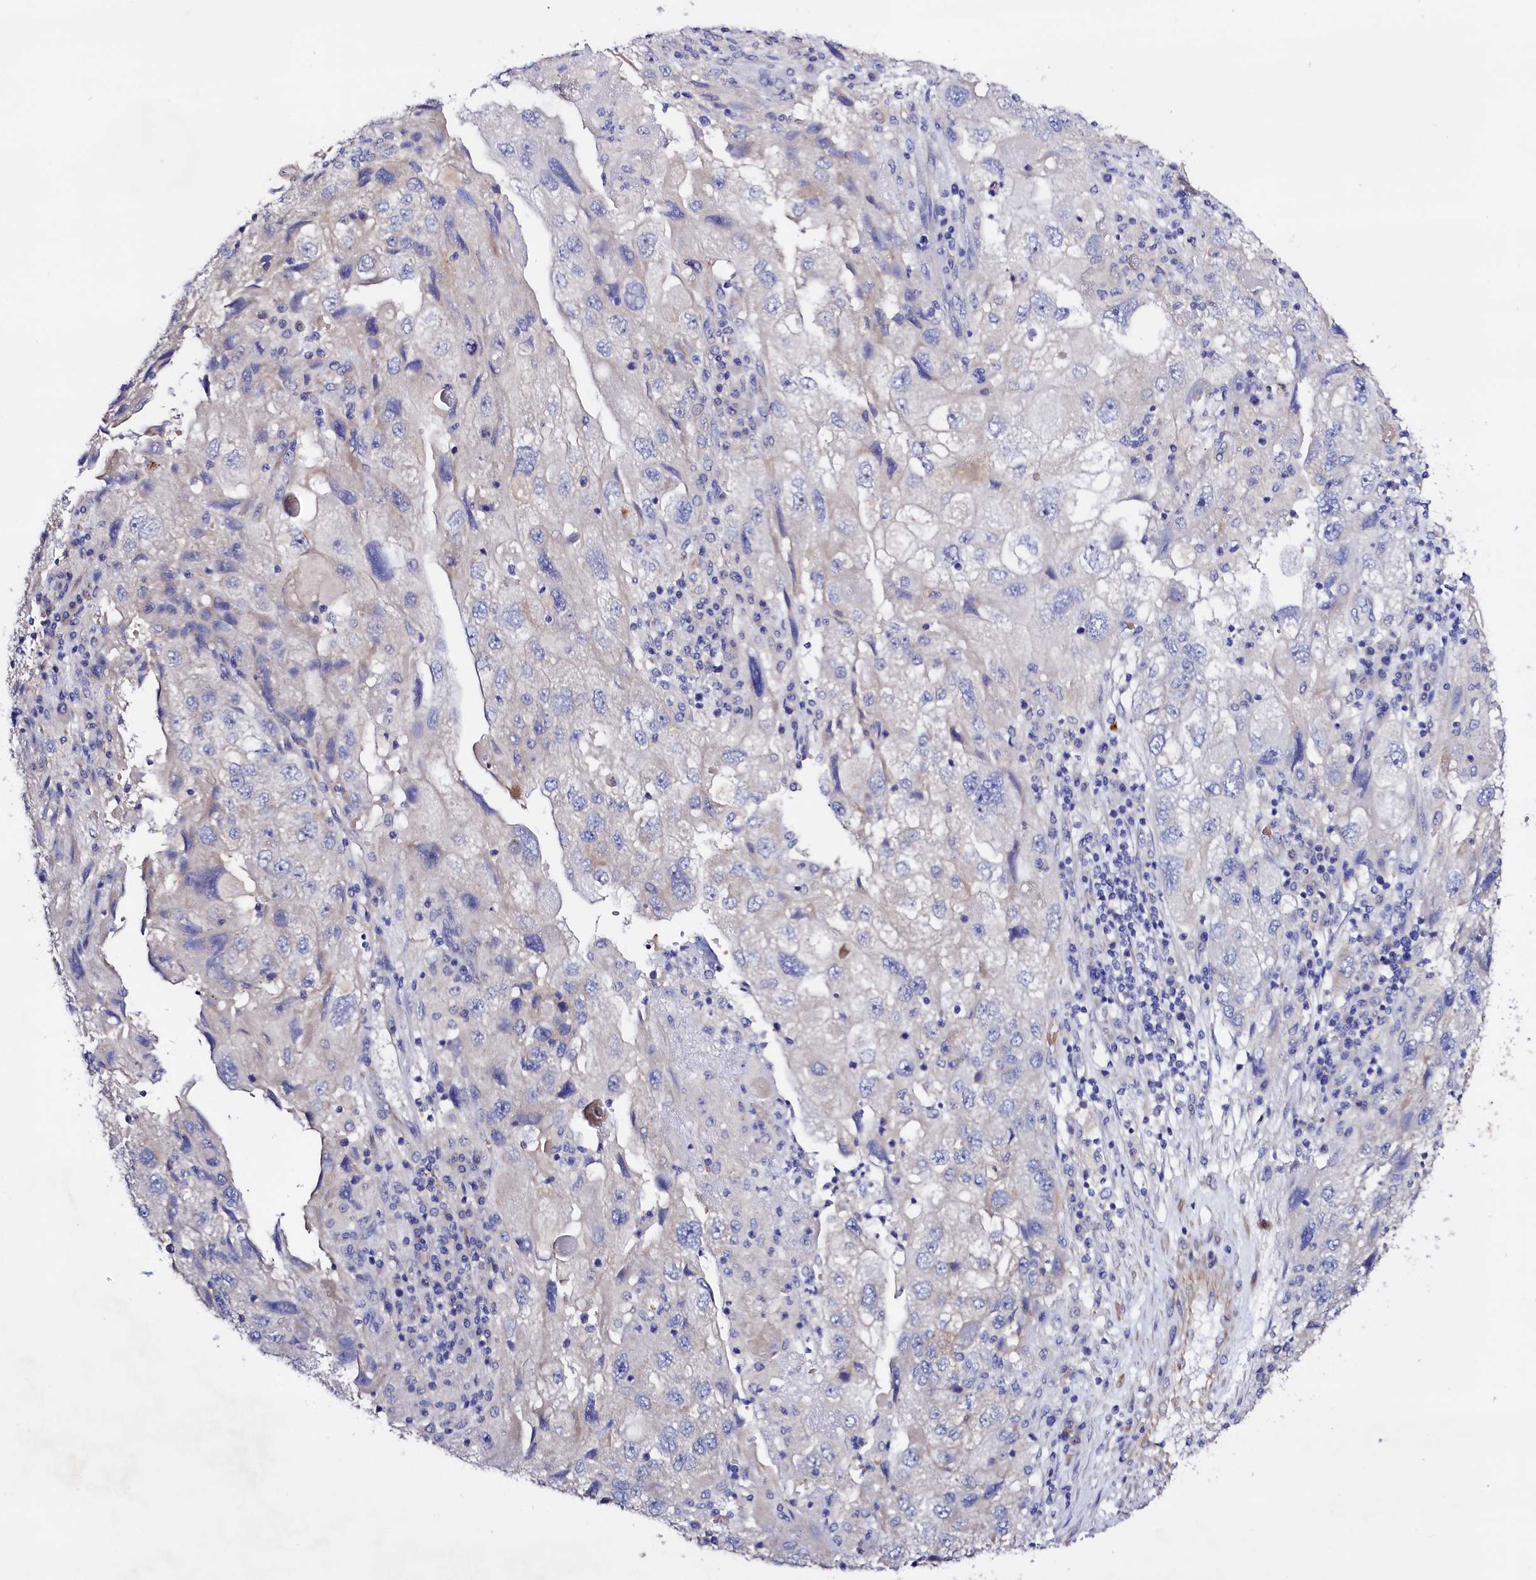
{"staining": {"intensity": "negative", "quantity": "none", "location": "none"}, "tissue": "endometrial cancer", "cell_type": "Tumor cells", "image_type": "cancer", "snomed": [{"axis": "morphology", "description": "Adenocarcinoma, NOS"}, {"axis": "topography", "description": "Endometrium"}], "caption": "This is a photomicrograph of immunohistochemistry staining of endometrial cancer, which shows no positivity in tumor cells.", "gene": "SLC7A1", "patient": {"sex": "female", "age": 49}}